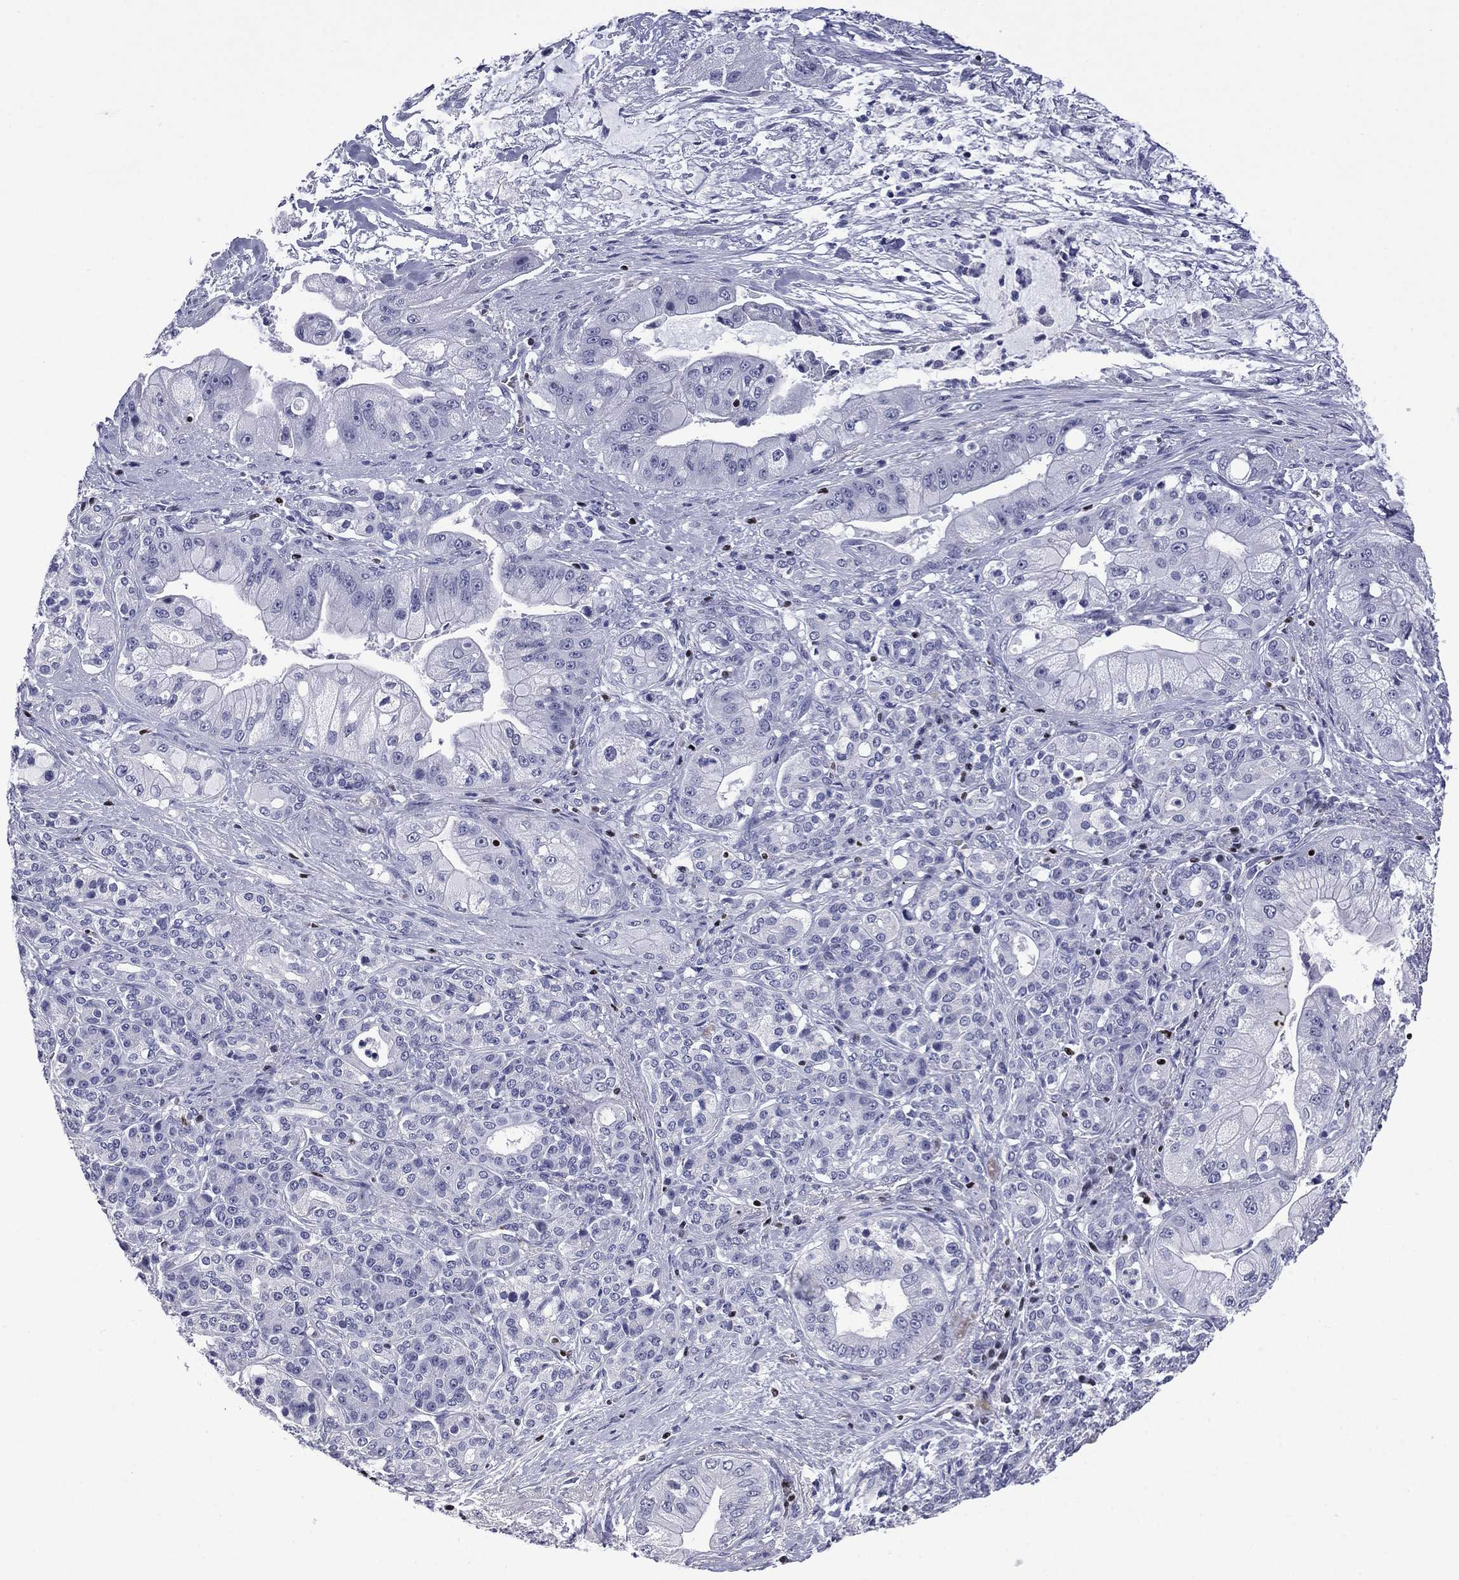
{"staining": {"intensity": "negative", "quantity": "none", "location": "none"}, "tissue": "pancreatic cancer", "cell_type": "Tumor cells", "image_type": "cancer", "snomed": [{"axis": "morphology", "description": "Normal tissue, NOS"}, {"axis": "morphology", "description": "Inflammation, NOS"}, {"axis": "morphology", "description": "Adenocarcinoma, NOS"}, {"axis": "topography", "description": "Pancreas"}], "caption": "Tumor cells are negative for protein expression in human adenocarcinoma (pancreatic). Brightfield microscopy of immunohistochemistry stained with DAB (brown) and hematoxylin (blue), captured at high magnification.", "gene": "IKZF3", "patient": {"sex": "male", "age": 57}}